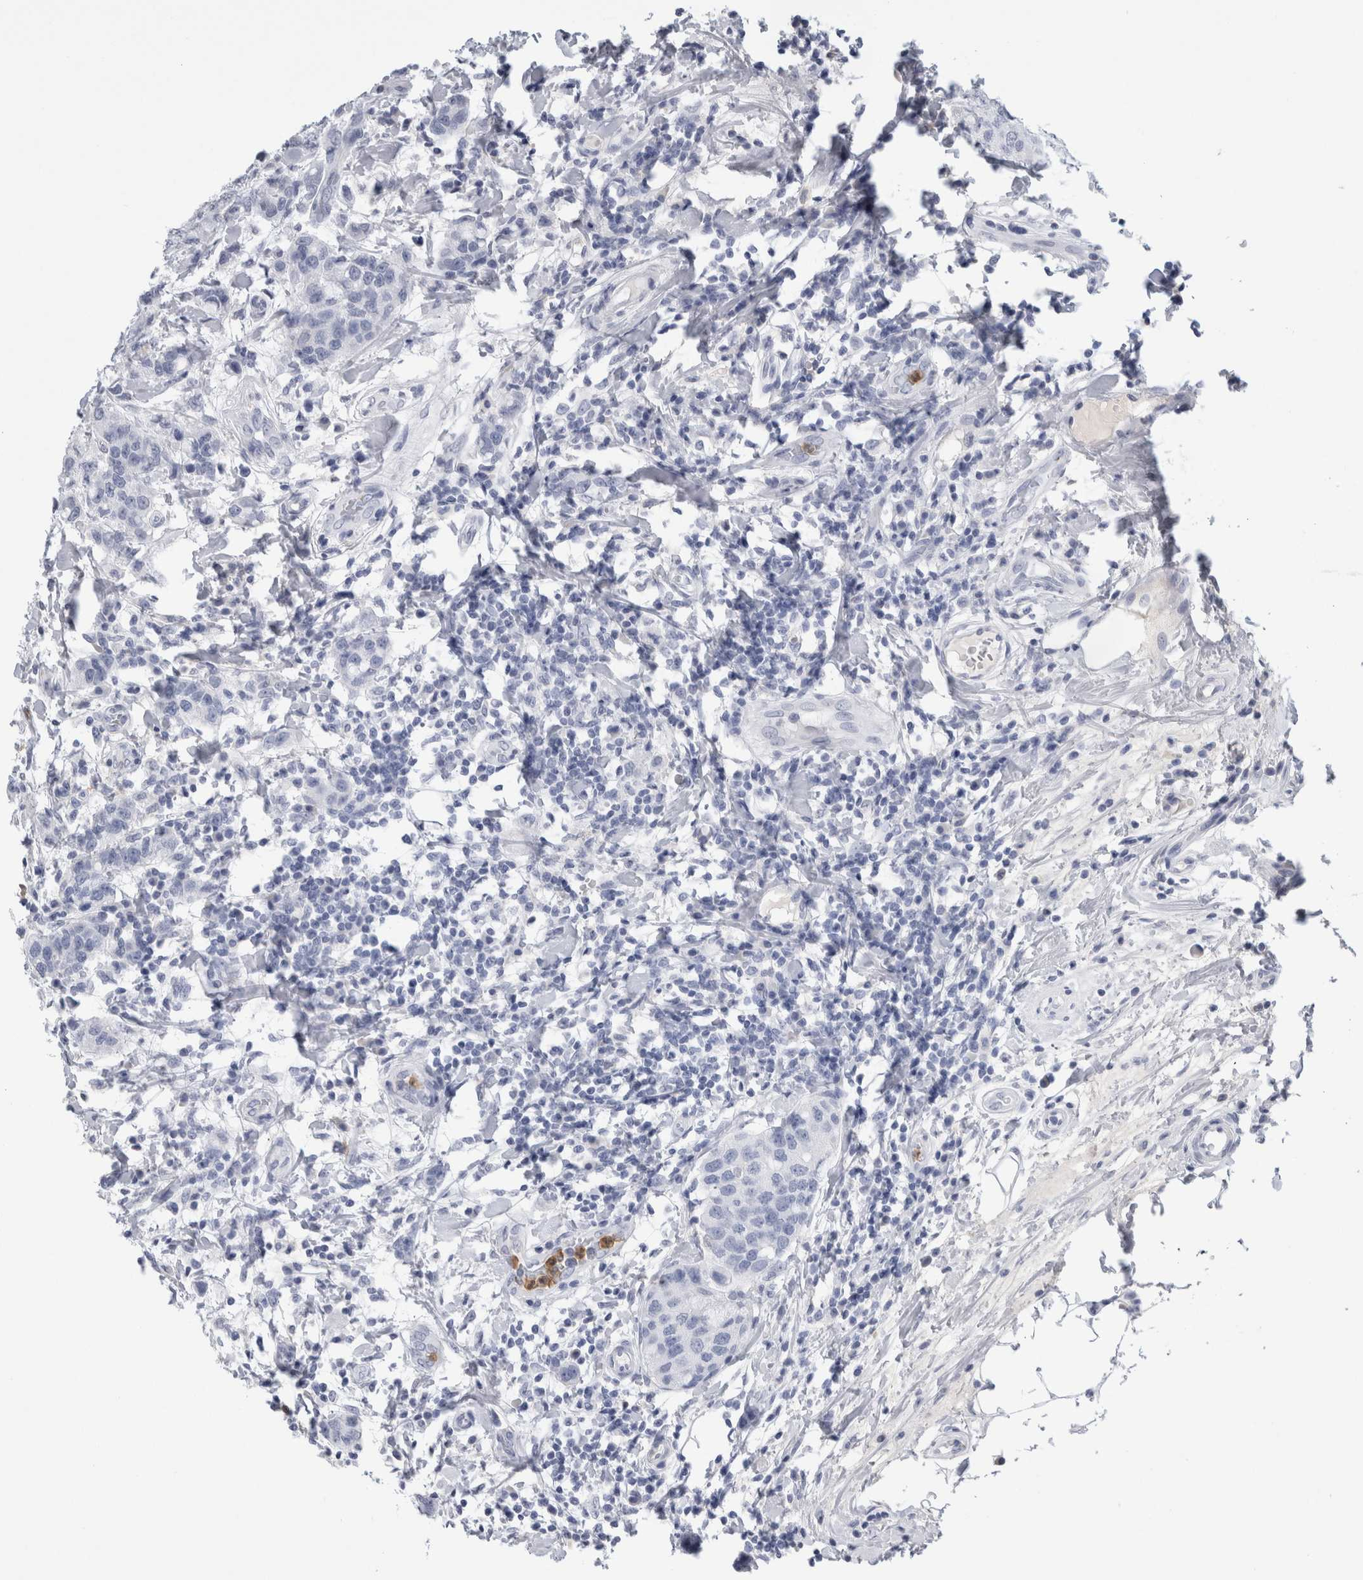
{"staining": {"intensity": "negative", "quantity": "none", "location": "none"}, "tissue": "breast cancer", "cell_type": "Tumor cells", "image_type": "cancer", "snomed": [{"axis": "morphology", "description": "Duct carcinoma"}, {"axis": "topography", "description": "Breast"}], "caption": "Photomicrograph shows no protein positivity in tumor cells of breast cancer (invasive ductal carcinoma) tissue.", "gene": "S100A12", "patient": {"sex": "female", "age": 27}}